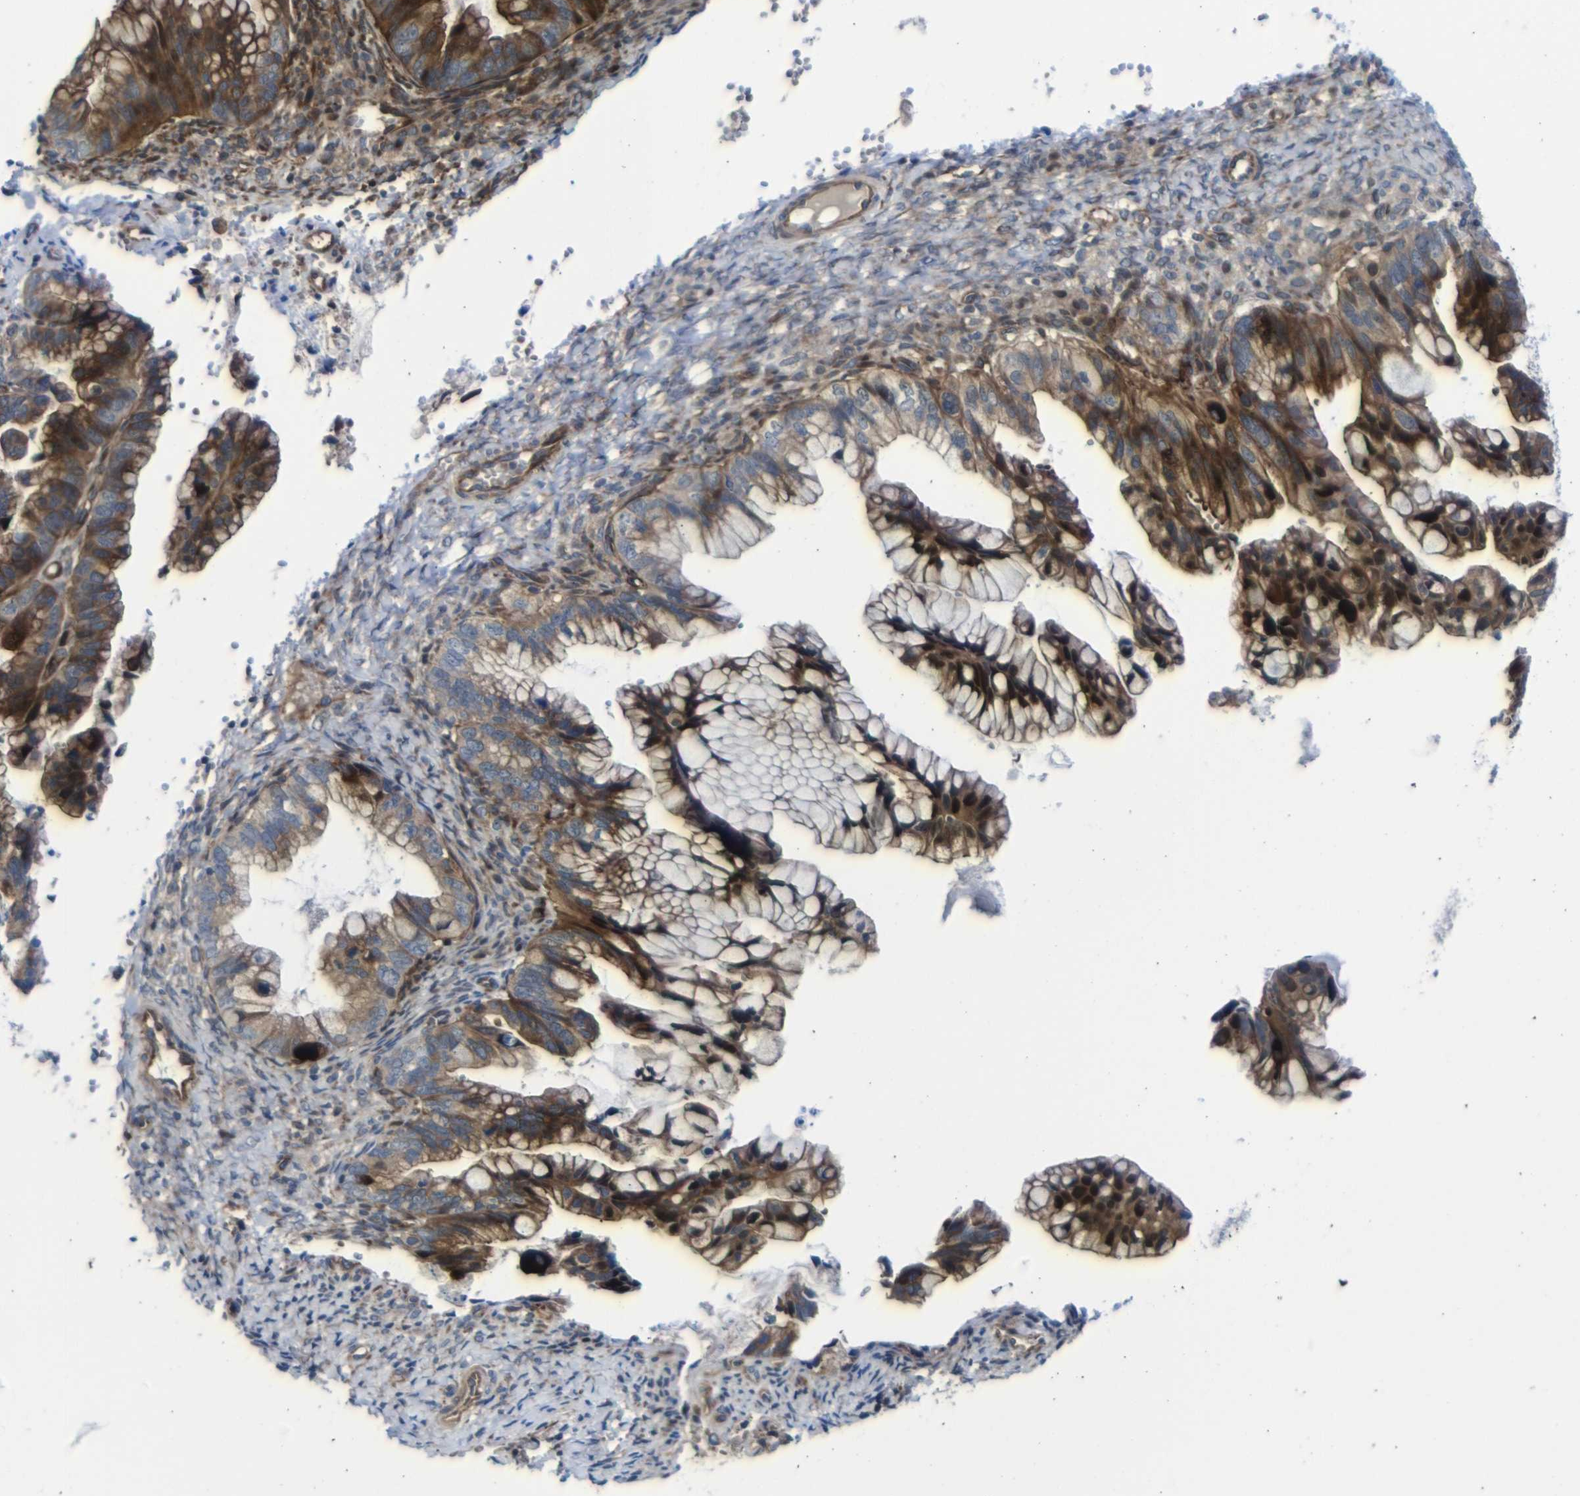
{"staining": {"intensity": "strong", "quantity": ">75%", "location": "cytoplasmic/membranous,nuclear"}, "tissue": "ovarian cancer", "cell_type": "Tumor cells", "image_type": "cancer", "snomed": [{"axis": "morphology", "description": "Cystadenocarcinoma, mucinous, NOS"}, {"axis": "topography", "description": "Ovary"}], "caption": "Ovarian mucinous cystadenocarcinoma stained with immunohistochemistry (IHC) exhibits strong cytoplasmic/membranous and nuclear staining in approximately >75% of tumor cells.", "gene": "PARP14", "patient": {"sex": "female", "age": 36}}